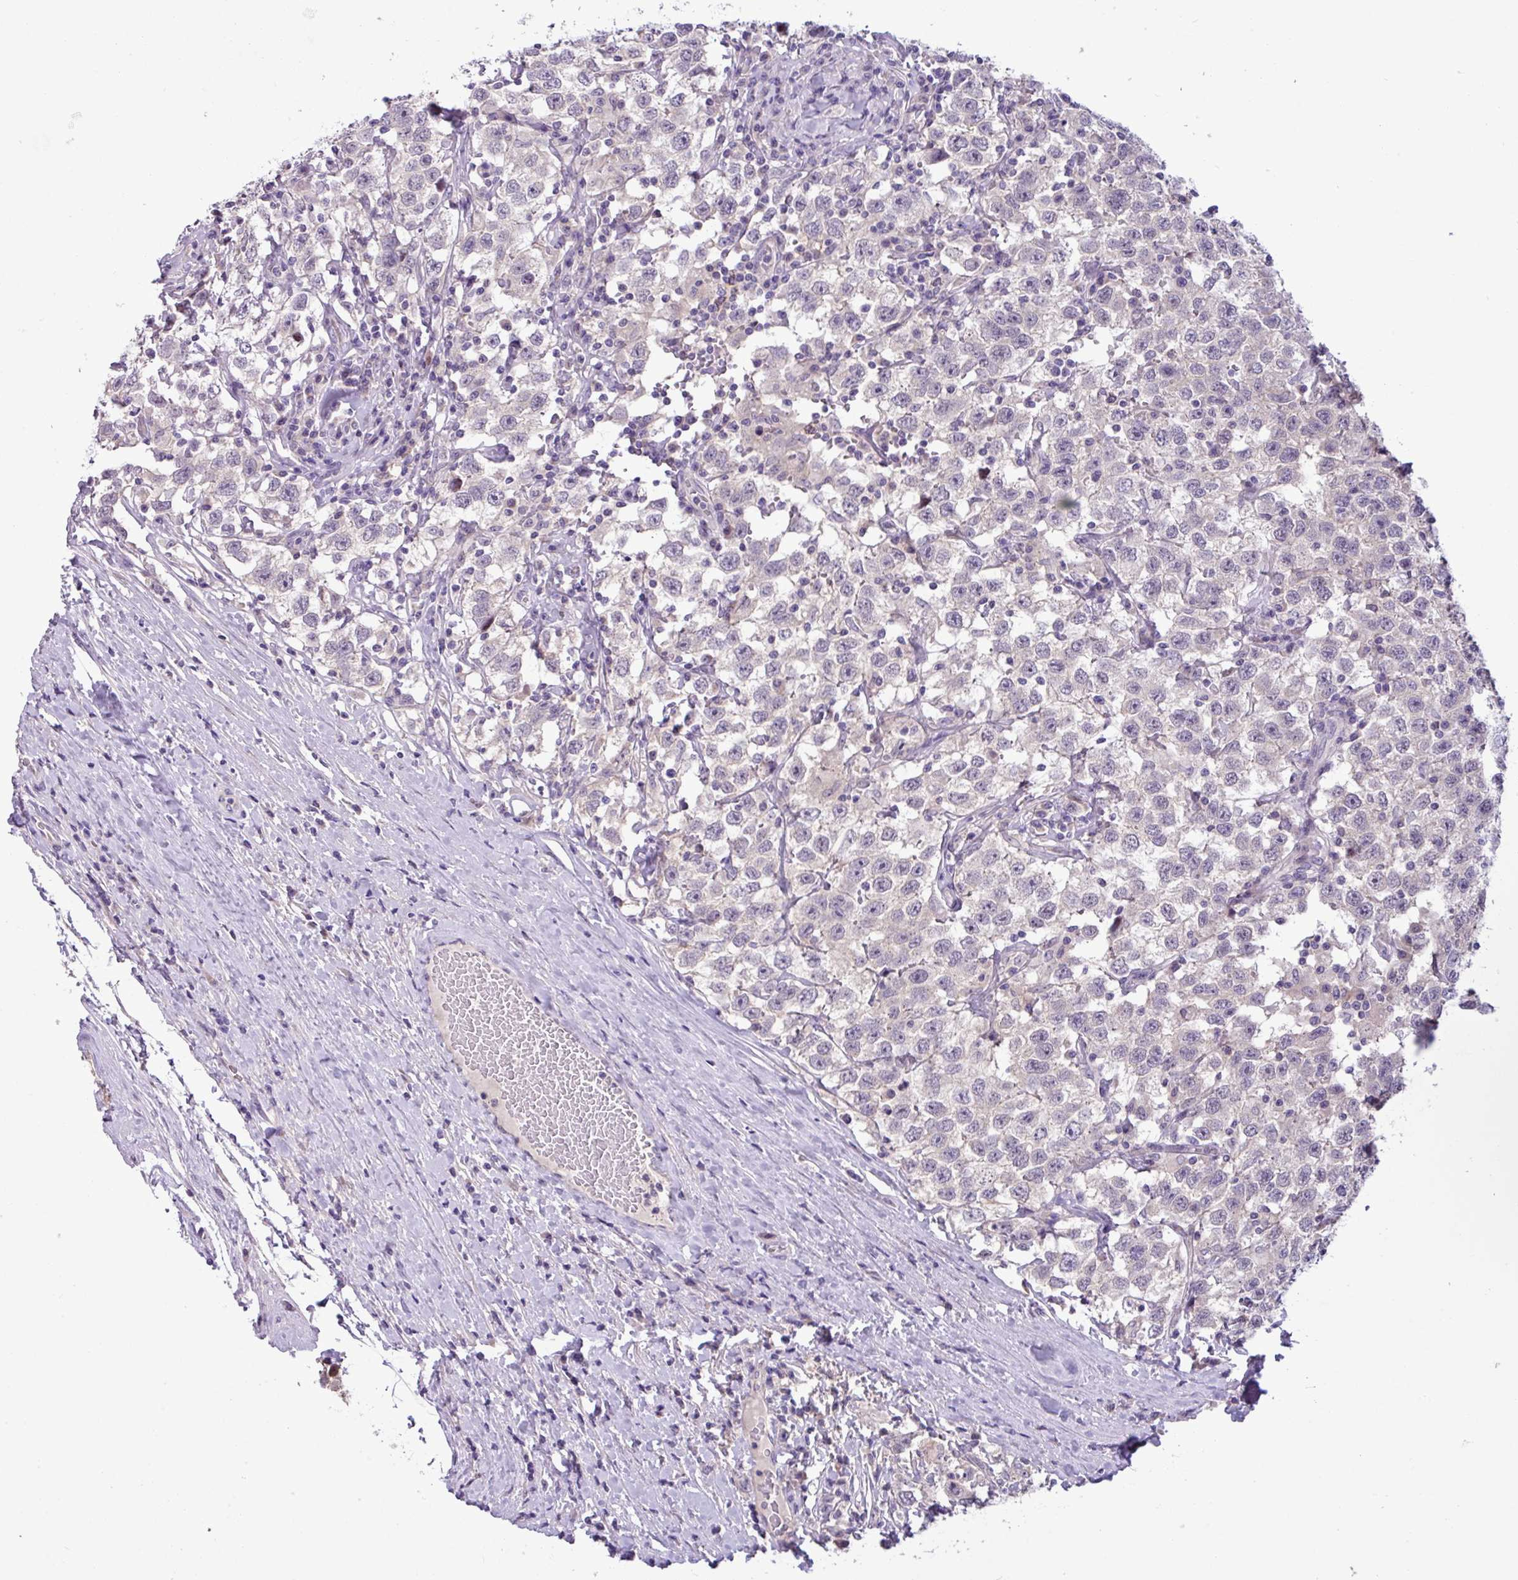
{"staining": {"intensity": "negative", "quantity": "none", "location": "none"}, "tissue": "testis cancer", "cell_type": "Tumor cells", "image_type": "cancer", "snomed": [{"axis": "morphology", "description": "Seminoma, NOS"}, {"axis": "topography", "description": "Testis"}], "caption": "There is no significant expression in tumor cells of seminoma (testis).", "gene": "PNLDC1", "patient": {"sex": "male", "age": 41}}